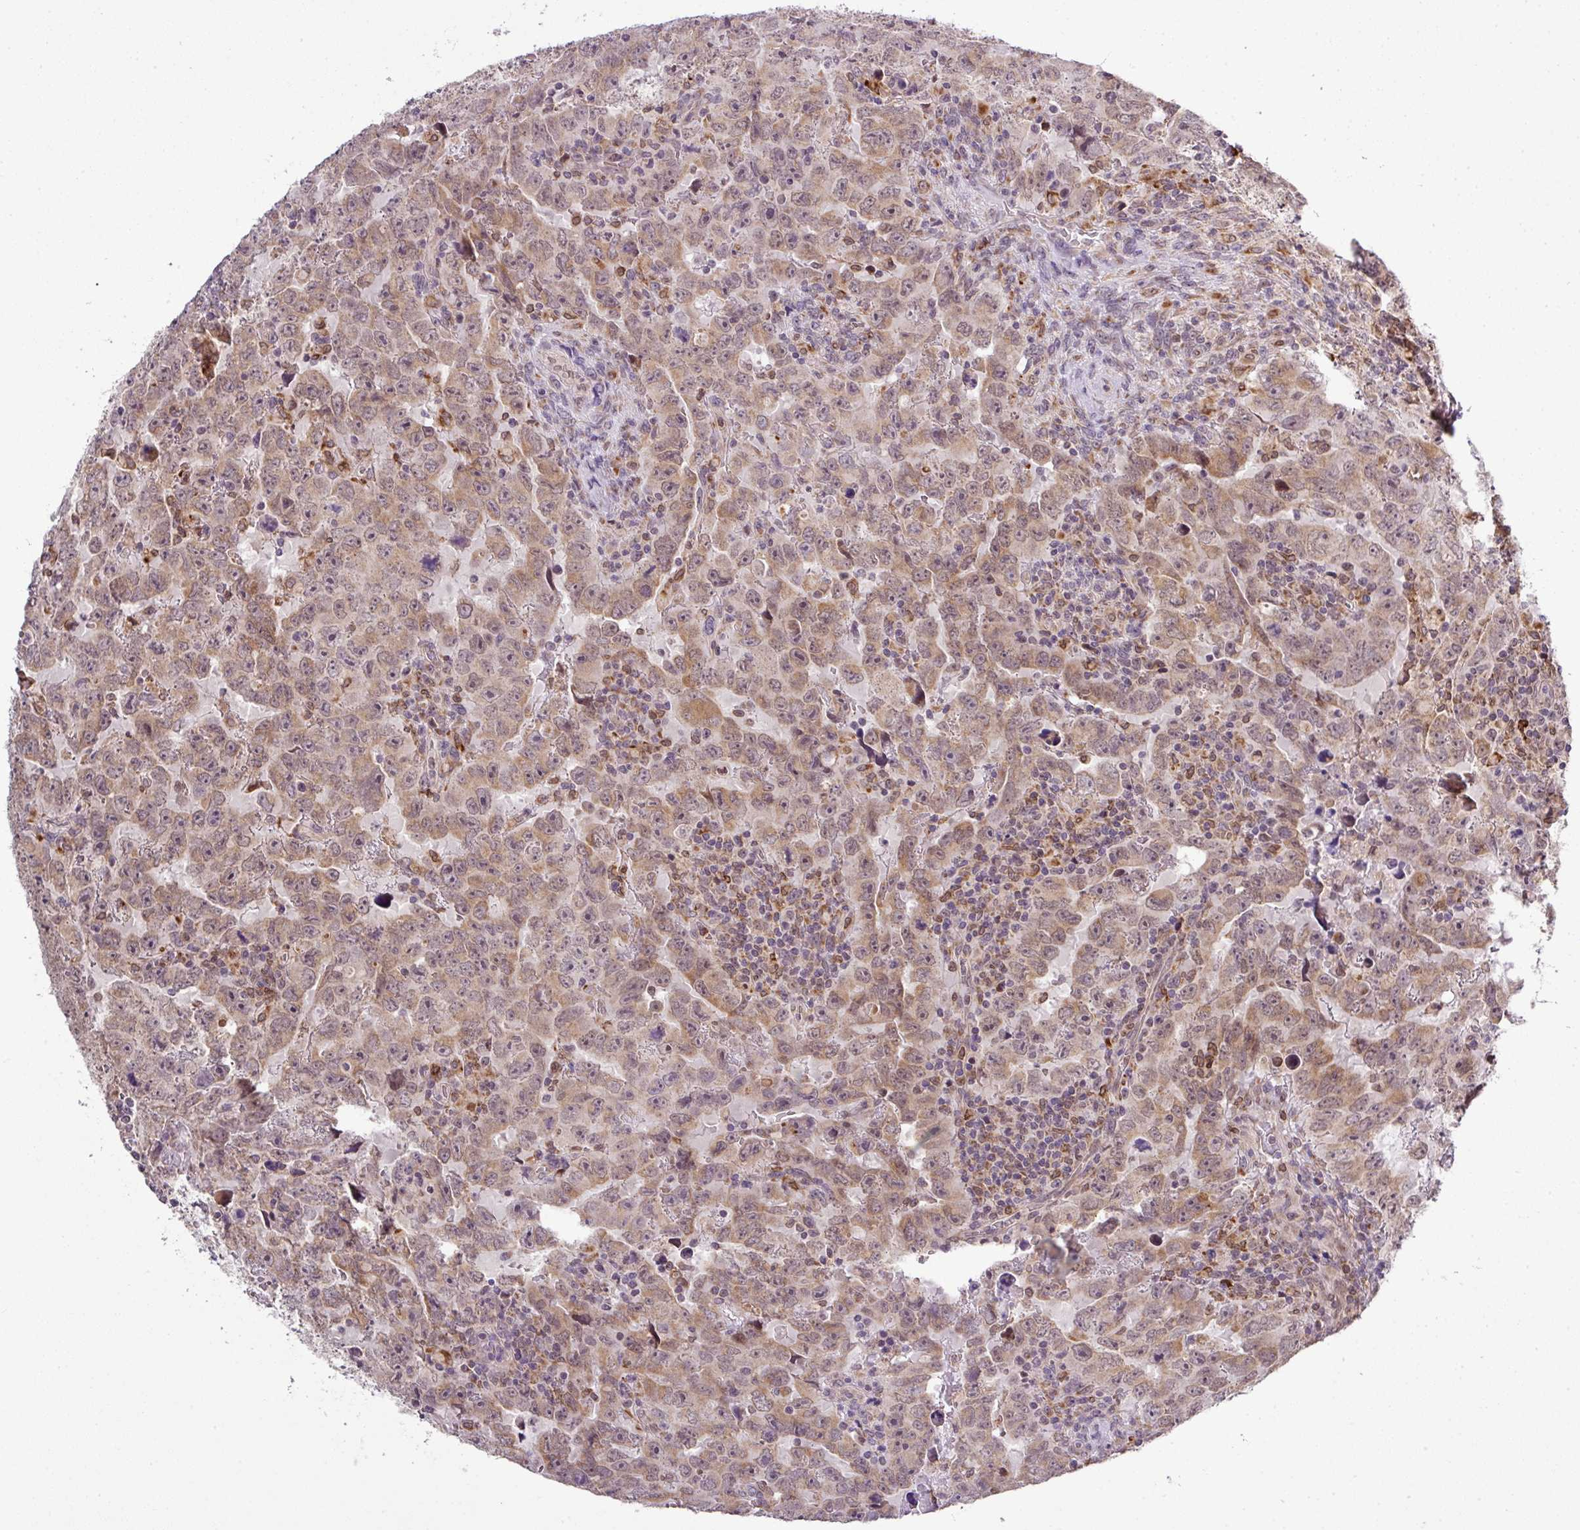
{"staining": {"intensity": "moderate", "quantity": ">75%", "location": "cytoplasmic/membranous,nuclear"}, "tissue": "testis cancer", "cell_type": "Tumor cells", "image_type": "cancer", "snomed": [{"axis": "morphology", "description": "Carcinoma, Embryonal, NOS"}, {"axis": "topography", "description": "Testis"}], "caption": "The image demonstrates staining of testis embryonal carcinoma, revealing moderate cytoplasmic/membranous and nuclear protein positivity (brown color) within tumor cells.", "gene": "SMCO4", "patient": {"sex": "male", "age": 24}}